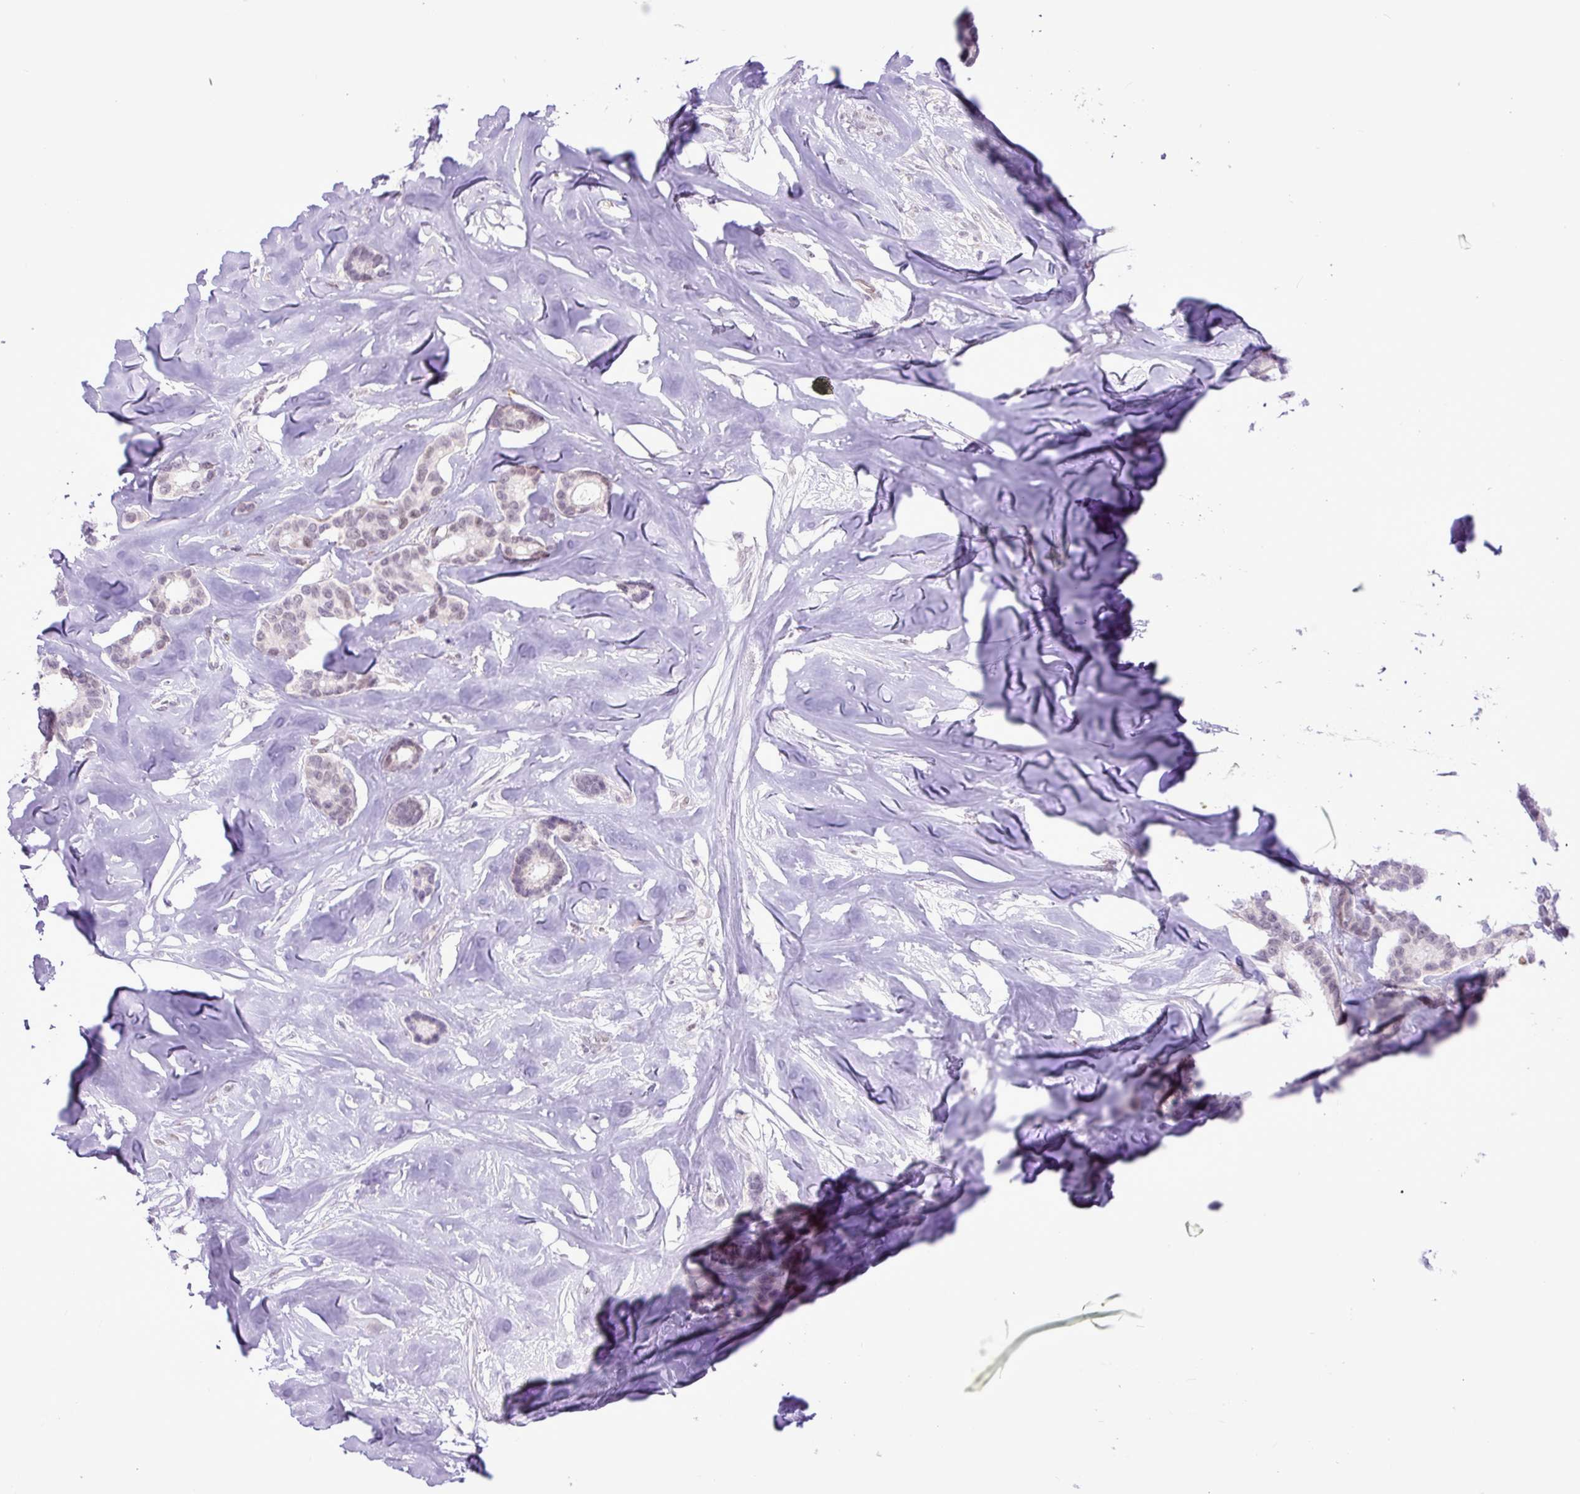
{"staining": {"intensity": "weak", "quantity": "25%-75%", "location": "nuclear"}, "tissue": "breast cancer", "cell_type": "Tumor cells", "image_type": "cancer", "snomed": [{"axis": "morphology", "description": "Duct carcinoma"}, {"axis": "topography", "description": "Breast"}], "caption": "The histopathology image shows immunohistochemical staining of breast cancer (invasive ductal carcinoma). There is weak nuclear positivity is appreciated in approximately 25%-75% of tumor cells.", "gene": "ELOA2", "patient": {"sex": "female", "age": 87}}